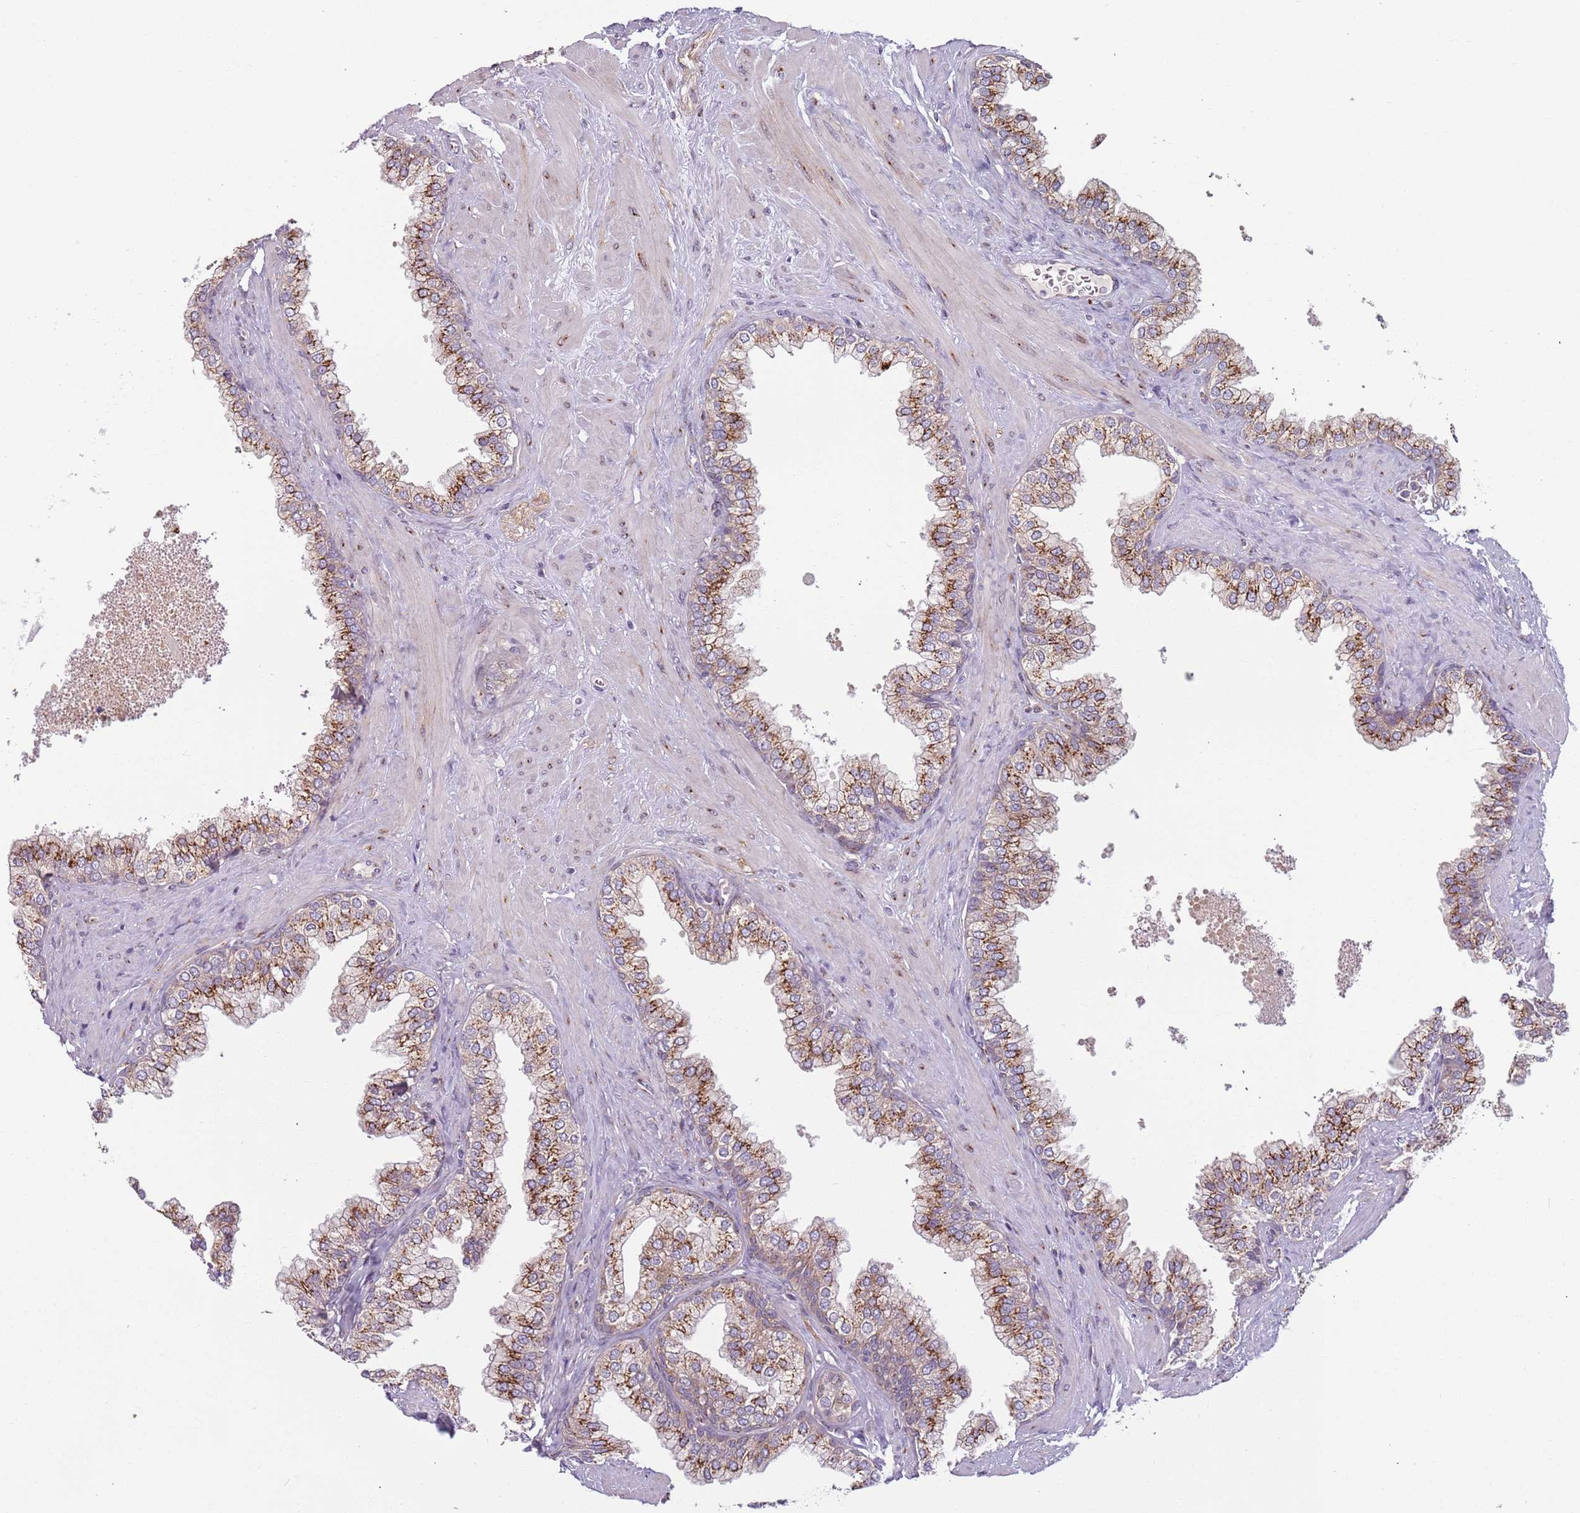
{"staining": {"intensity": "strong", "quantity": "25%-75%", "location": "cytoplasmic/membranous"}, "tissue": "prostate", "cell_type": "Glandular cells", "image_type": "normal", "snomed": [{"axis": "morphology", "description": "Normal tissue, NOS"}, {"axis": "morphology", "description": "Urothelial carcinoma, Low grade"}, {"axis": "topography", "description": "Urinary bladder"}, {"axis": "topography", "description": "Prostate"}], "caption": "Normal prostate was stained to show a protein in brown. There is high levels of strong cytoplasmic/membranous staining in approximately 25%-75% of glandular cells.", "gene": "AKTIP", "patient": {"sex": "male", "age": 60}}